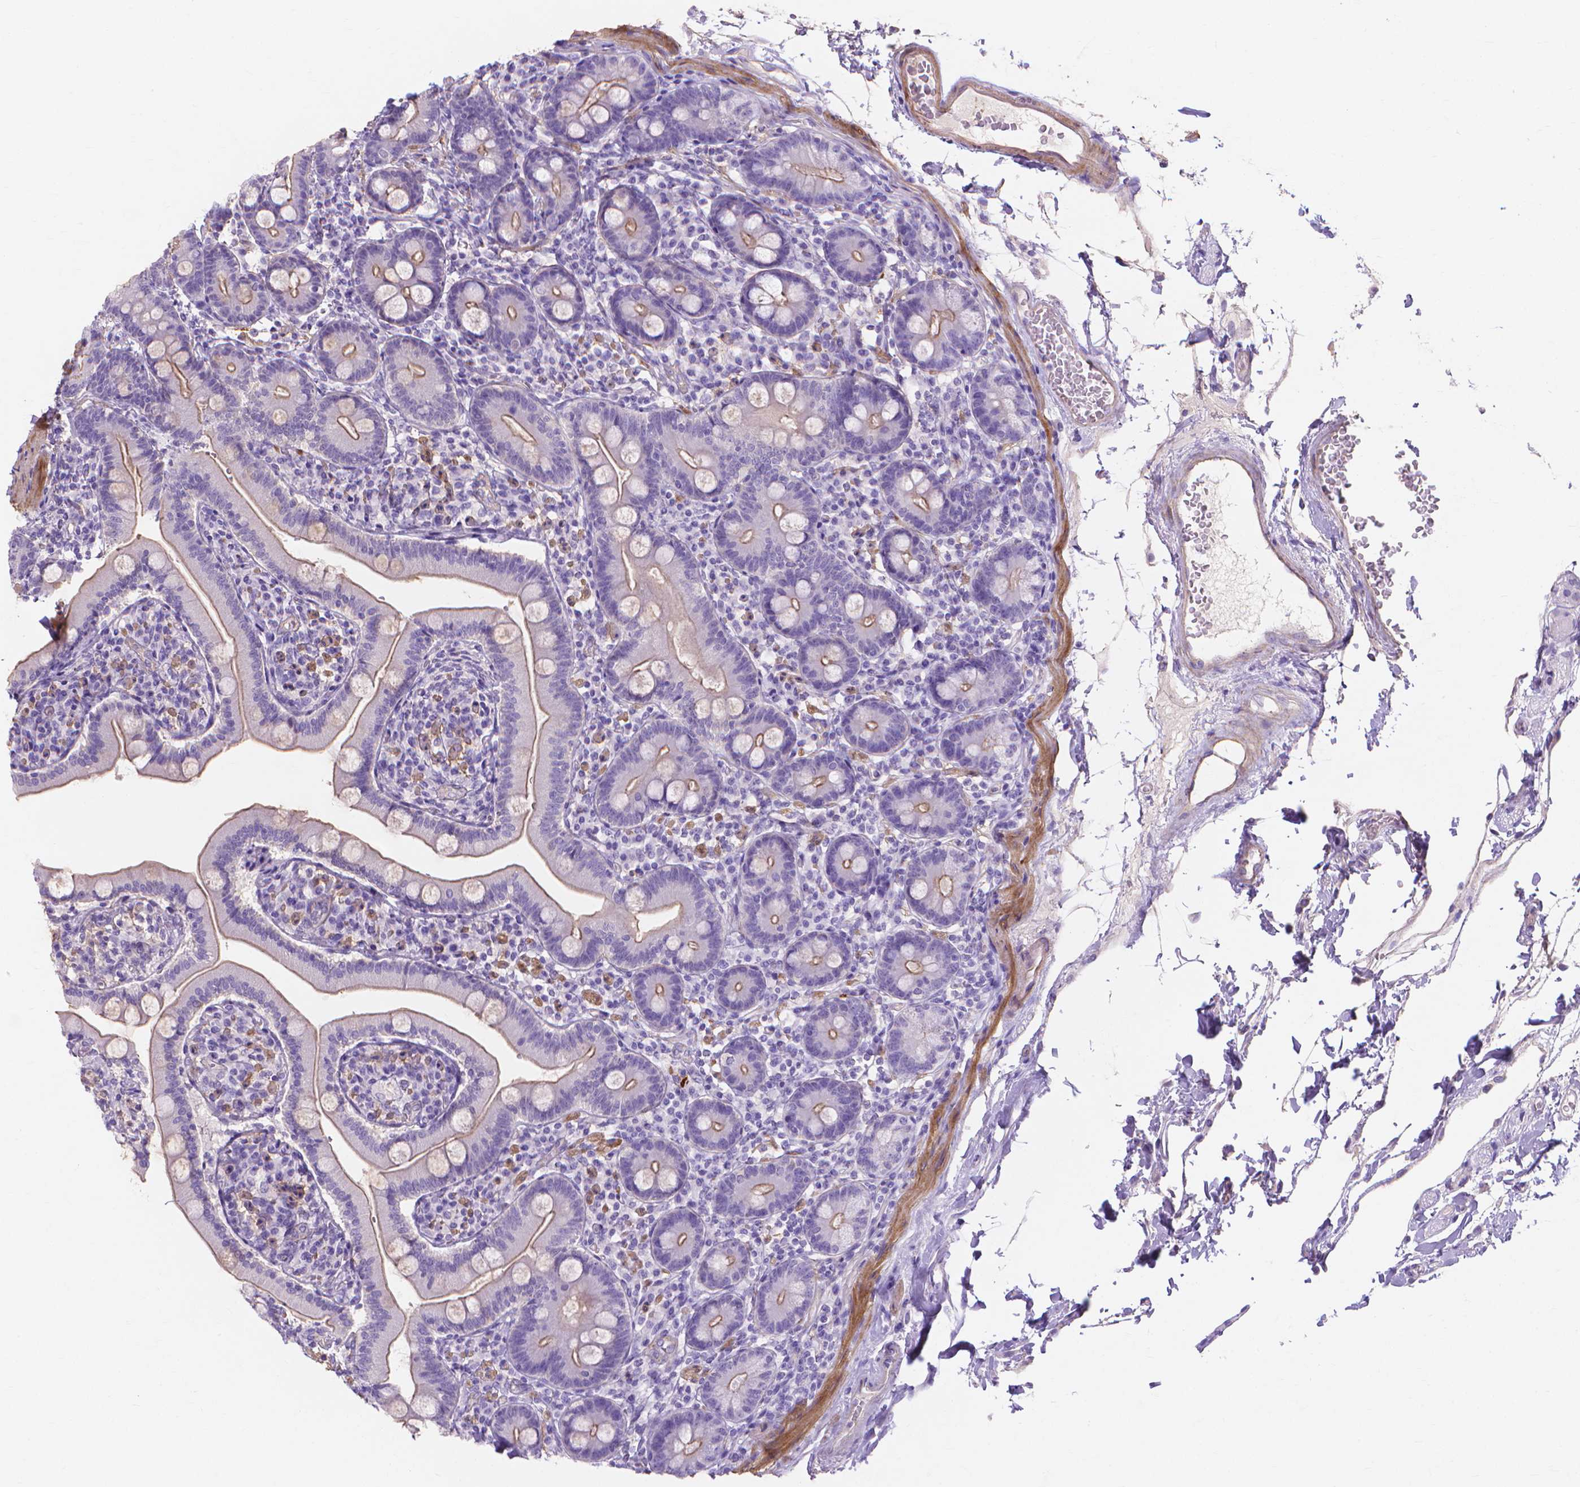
{"staining": {"intensity": "weak", "quantity": "25%-75%", "location": "cytoplasmic/membranous"}, "tissue": "duodenum", "cell_type": "Glandular cells", "image_type": "normal", "snomed": [{"axis": "morphology", "description": "Normal tissue, NOS"}, {"axis": "topography", "description": "Duodenum"}], "caption": "Brown immunohistochemical staining in unremarkable human duodenum reveals weak cytoplasmic/membranous staining in about 25%-75% of glandular cells. (IHC, brightfield microscopy, high magnification).", "gene": "MBLAC1", "patient": {"sex": "female", "age": 67}}